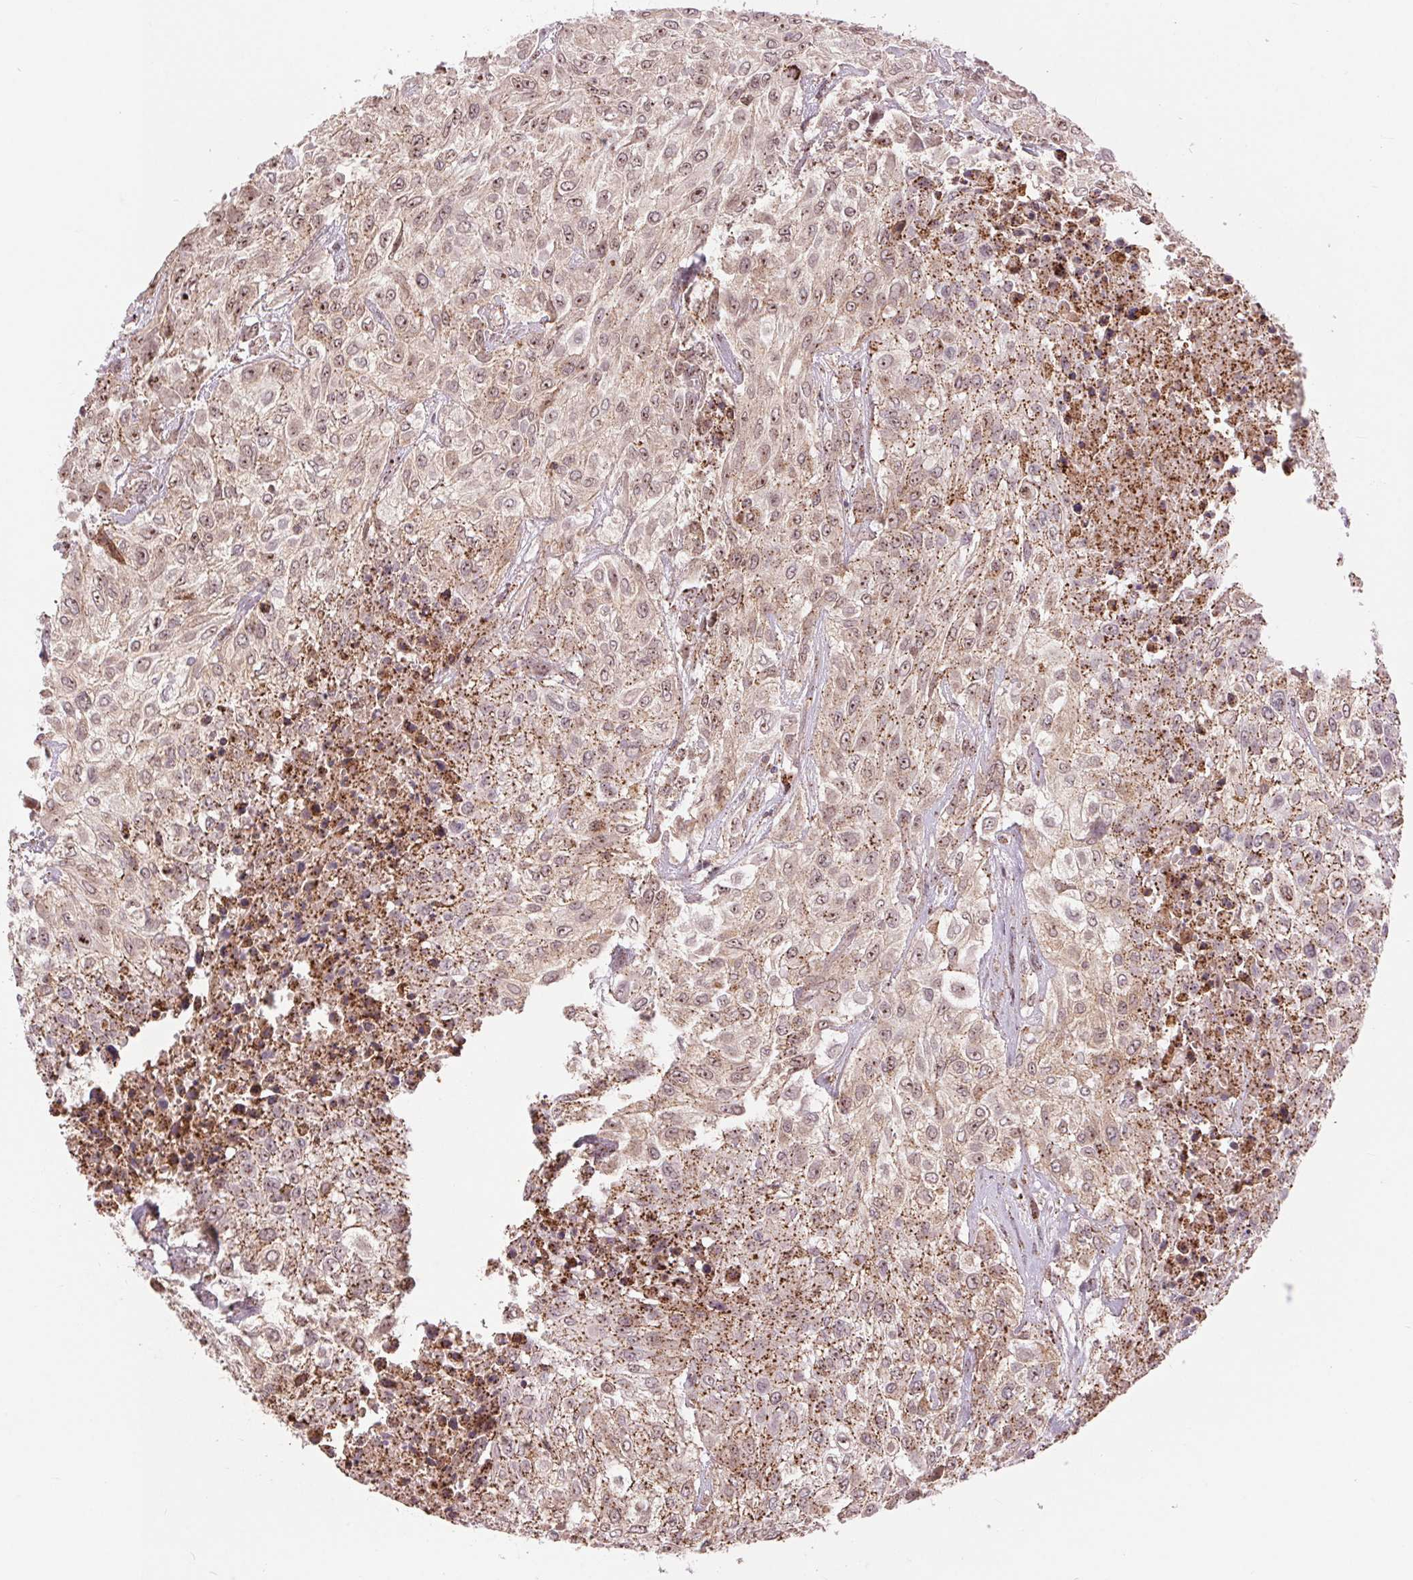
{"staining": {"intensity": "weak", "quantity": "25%-75%", "location": "cytoplasmic/membranous,nuclear"}, "tissue": "urothelial cancer", "cell_type": "Tumor cells", "image_type": "cancer", "snomed": [{"axis": "morphology", "description": "Urothelial carcinoma, High grade"}, {"axis": "topography", "description": "Urinary bladder"}], "caption": "A high-resolution histopathology image shows IHC staining of high-grade urothelial carcinoma, which displays weak cytoplasmic/membranous and nuclear staining in about 25%-75% of tumor cells.", "gene": "CHMP4B", "patient": {"sex": "male", "age": 57}}